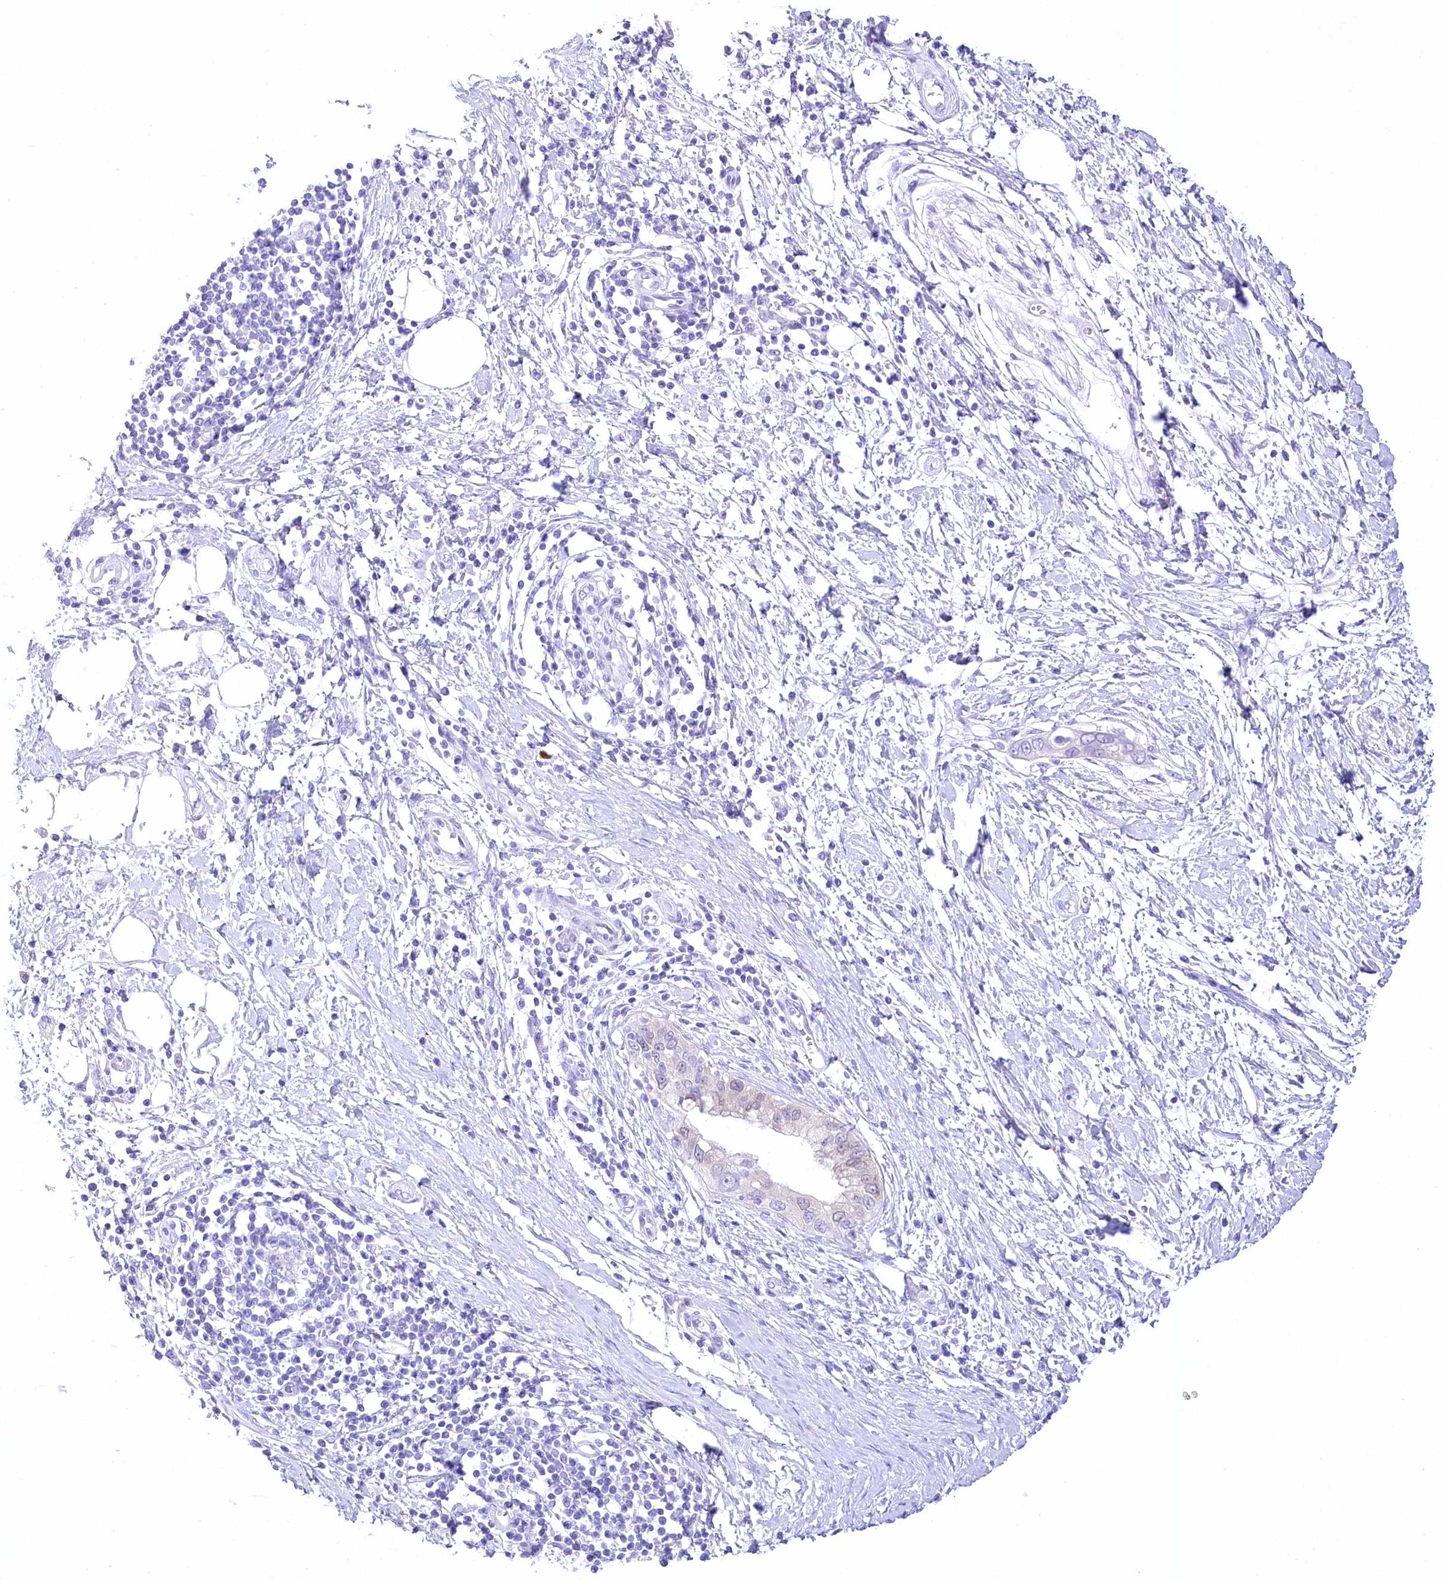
{"staining": {"intensity": "moderate", "quantity": "25%-75%", "location": "nuclear"}, "tissue": "pancreatic cancer", "cell_type": "Tumor cells", "image_type": "cancer", "snomed": [{"axis": "morphology", "description": "Normal tissue, NOS"}, {"axis": "morphology", "description": "Adenocarcinoma, NOS"}, {"axis": "topography", "description": "Pancreas"}, {"axis": "topography", "description": "Peripheral nerve tissue"}], "caption": "This is a histology image of immunohistochemistry (IHC) staining of pancreatic adenocarcinoma, which shows moderate positivity in the nuclear of tumor cells.", "gene": "PBLD", "patient": {"sex": "male", "age": 59}}